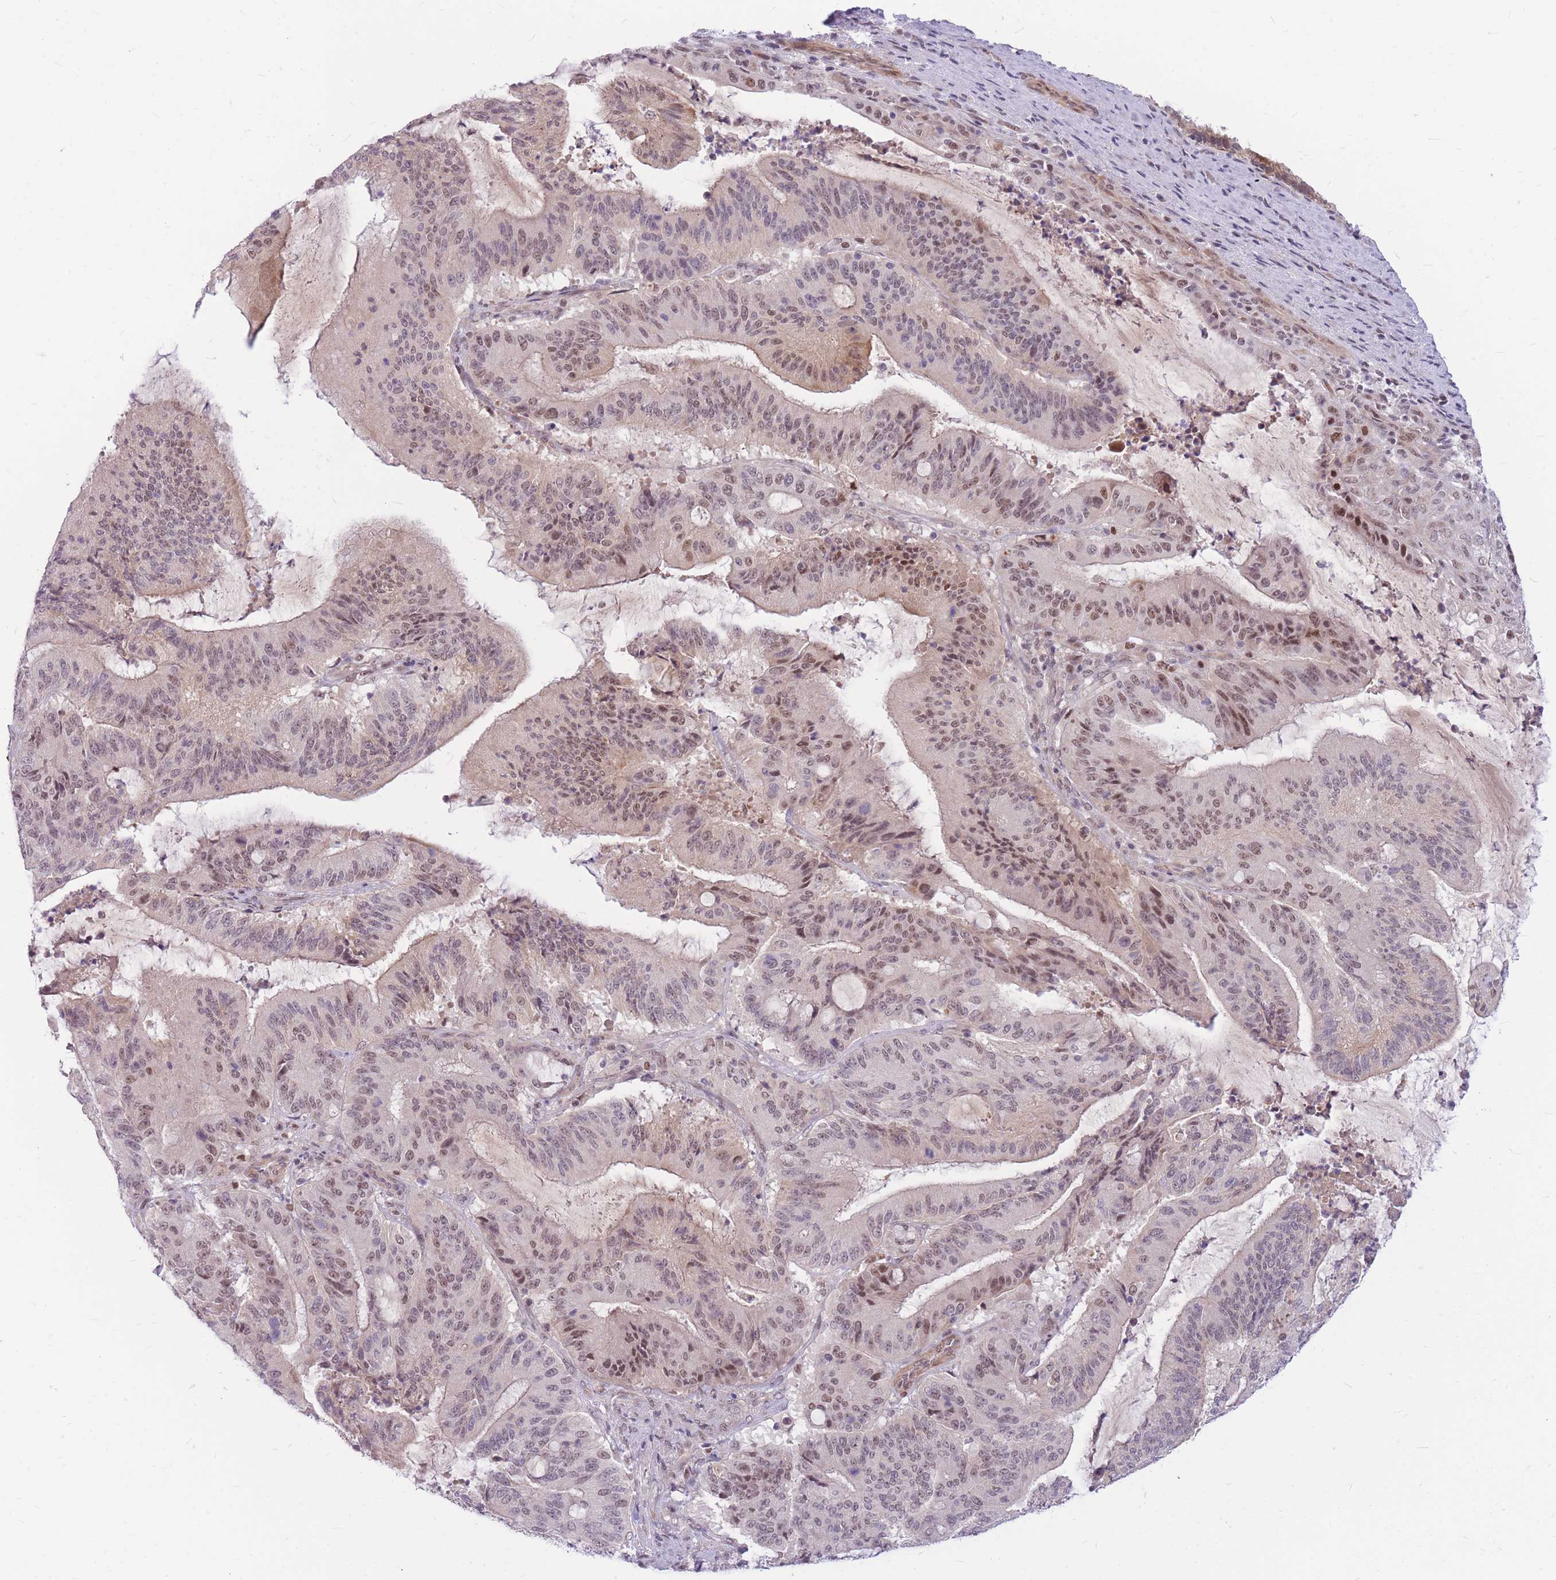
{"staining": {"intensity": "weak", "quantity": "25%-75%", "location": "nuclear"}, "tissue": "liver cancer", "cell_type": "Tumor cells", "image_type": "cancer", "snomed": [{"axis": "morphology", "description": "Normal tissue, NOS"}, {"axis": "morphology", "description": "Cholangiocarcinoma"}, {"axis": "topography", "description": "Liver"}, {"axis": "topography", "description": "Peripheral nerve tissue"}], "caption": "Immunohistochemistry (DAB (3,3'-diaminobenzidine)) staining of human liver cancer (cholangiocarcinoma) reveals weak nuclear protein expression in about 25%-75% of tumor cells.", "gene": "ERCC2", "patient": {"sex": "female", "age": 73}}